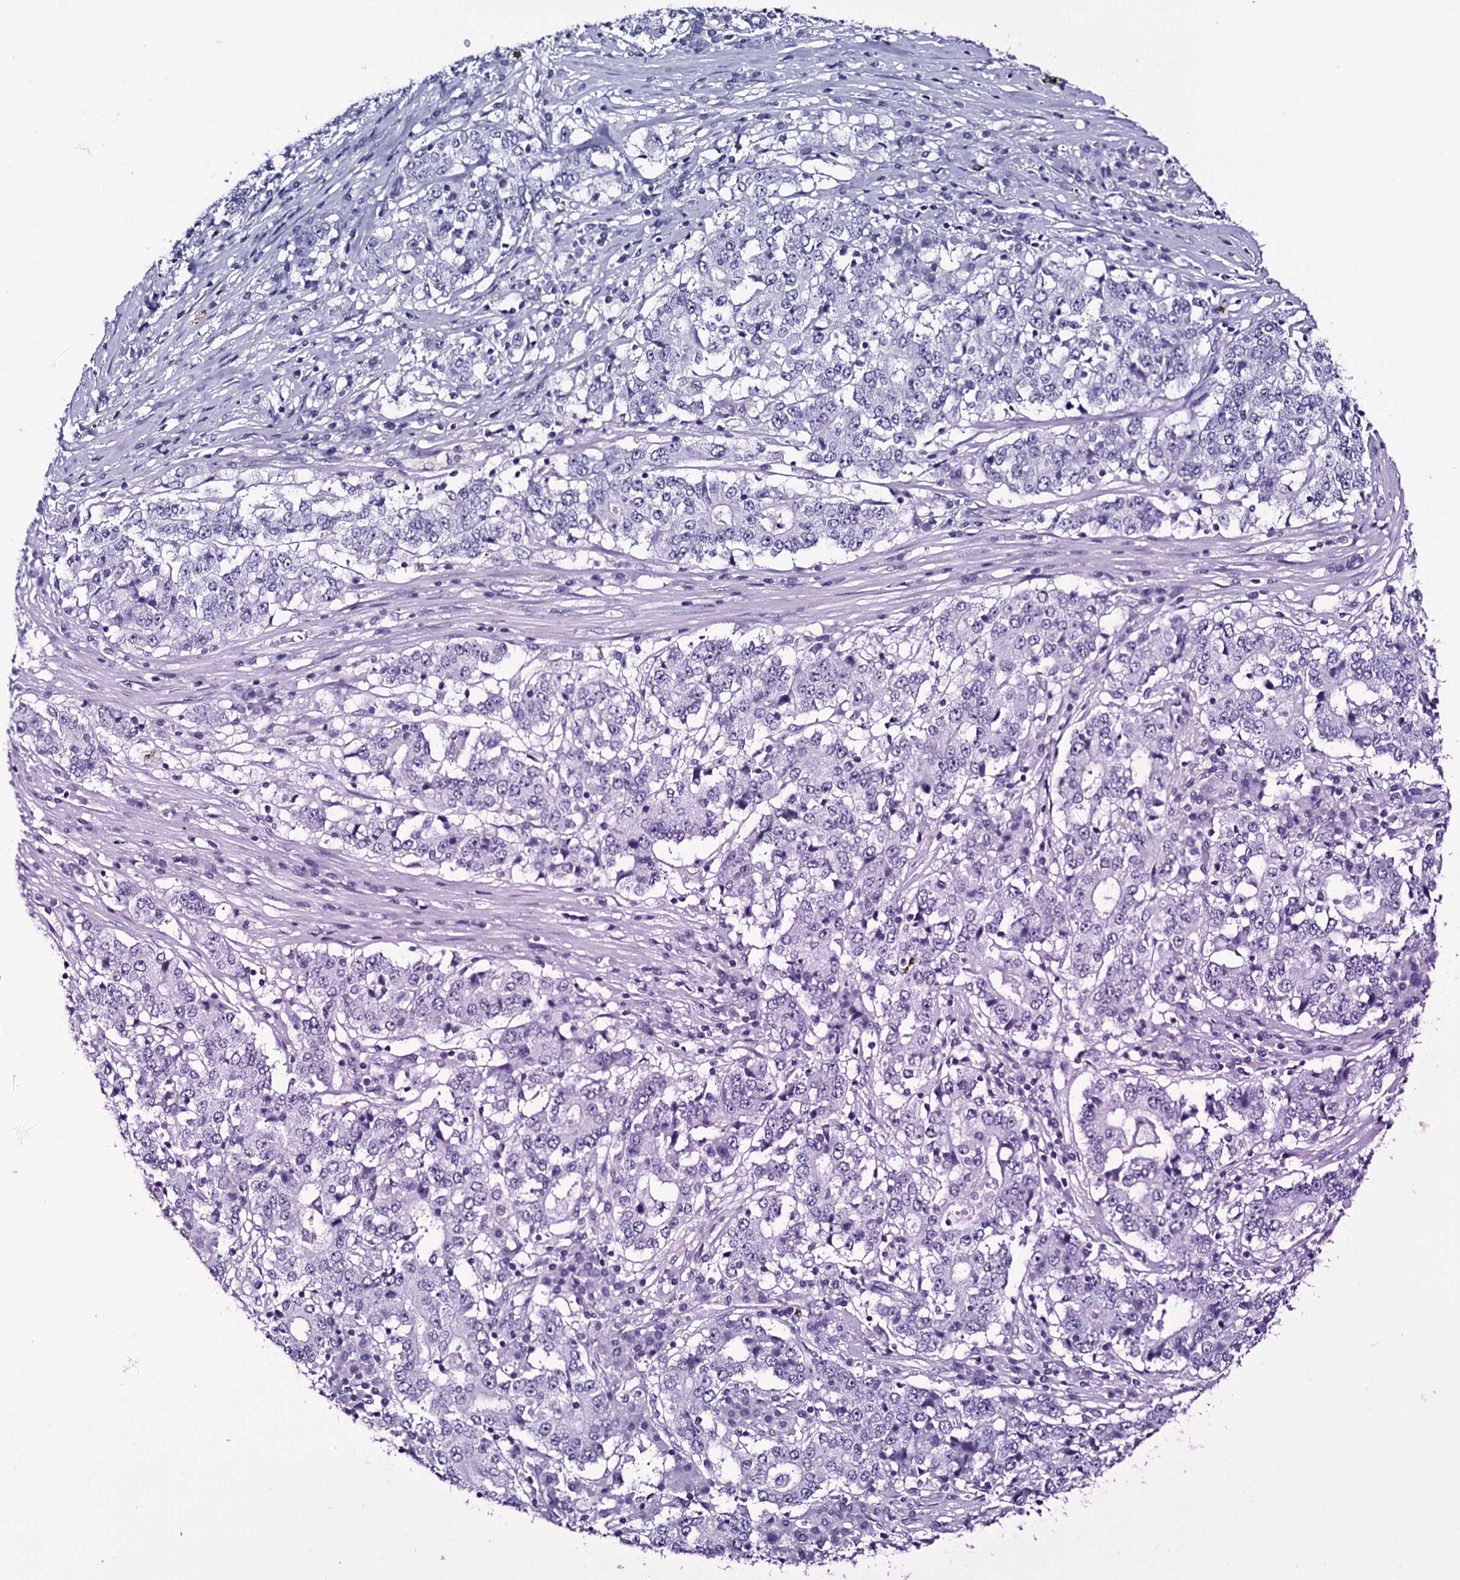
{"staining": {"intensity": "negative", "quantity": "none", "location": "none"}, "tissue": "stomach cancer", "cell_type": "Tumor cells", "image_type": "cancer", "snomed": [{"axis": "morphology", "description": "Adenocarcinoma, NOS"}, {"axis": "topography", "description": "Stomach"}], "caption": "Tumor cells are negative for brown protein staining in stomach cancer (adenocarcinoma).", "gene": "ITPRID2", "patient": {"sex": "male", "age": 59}}